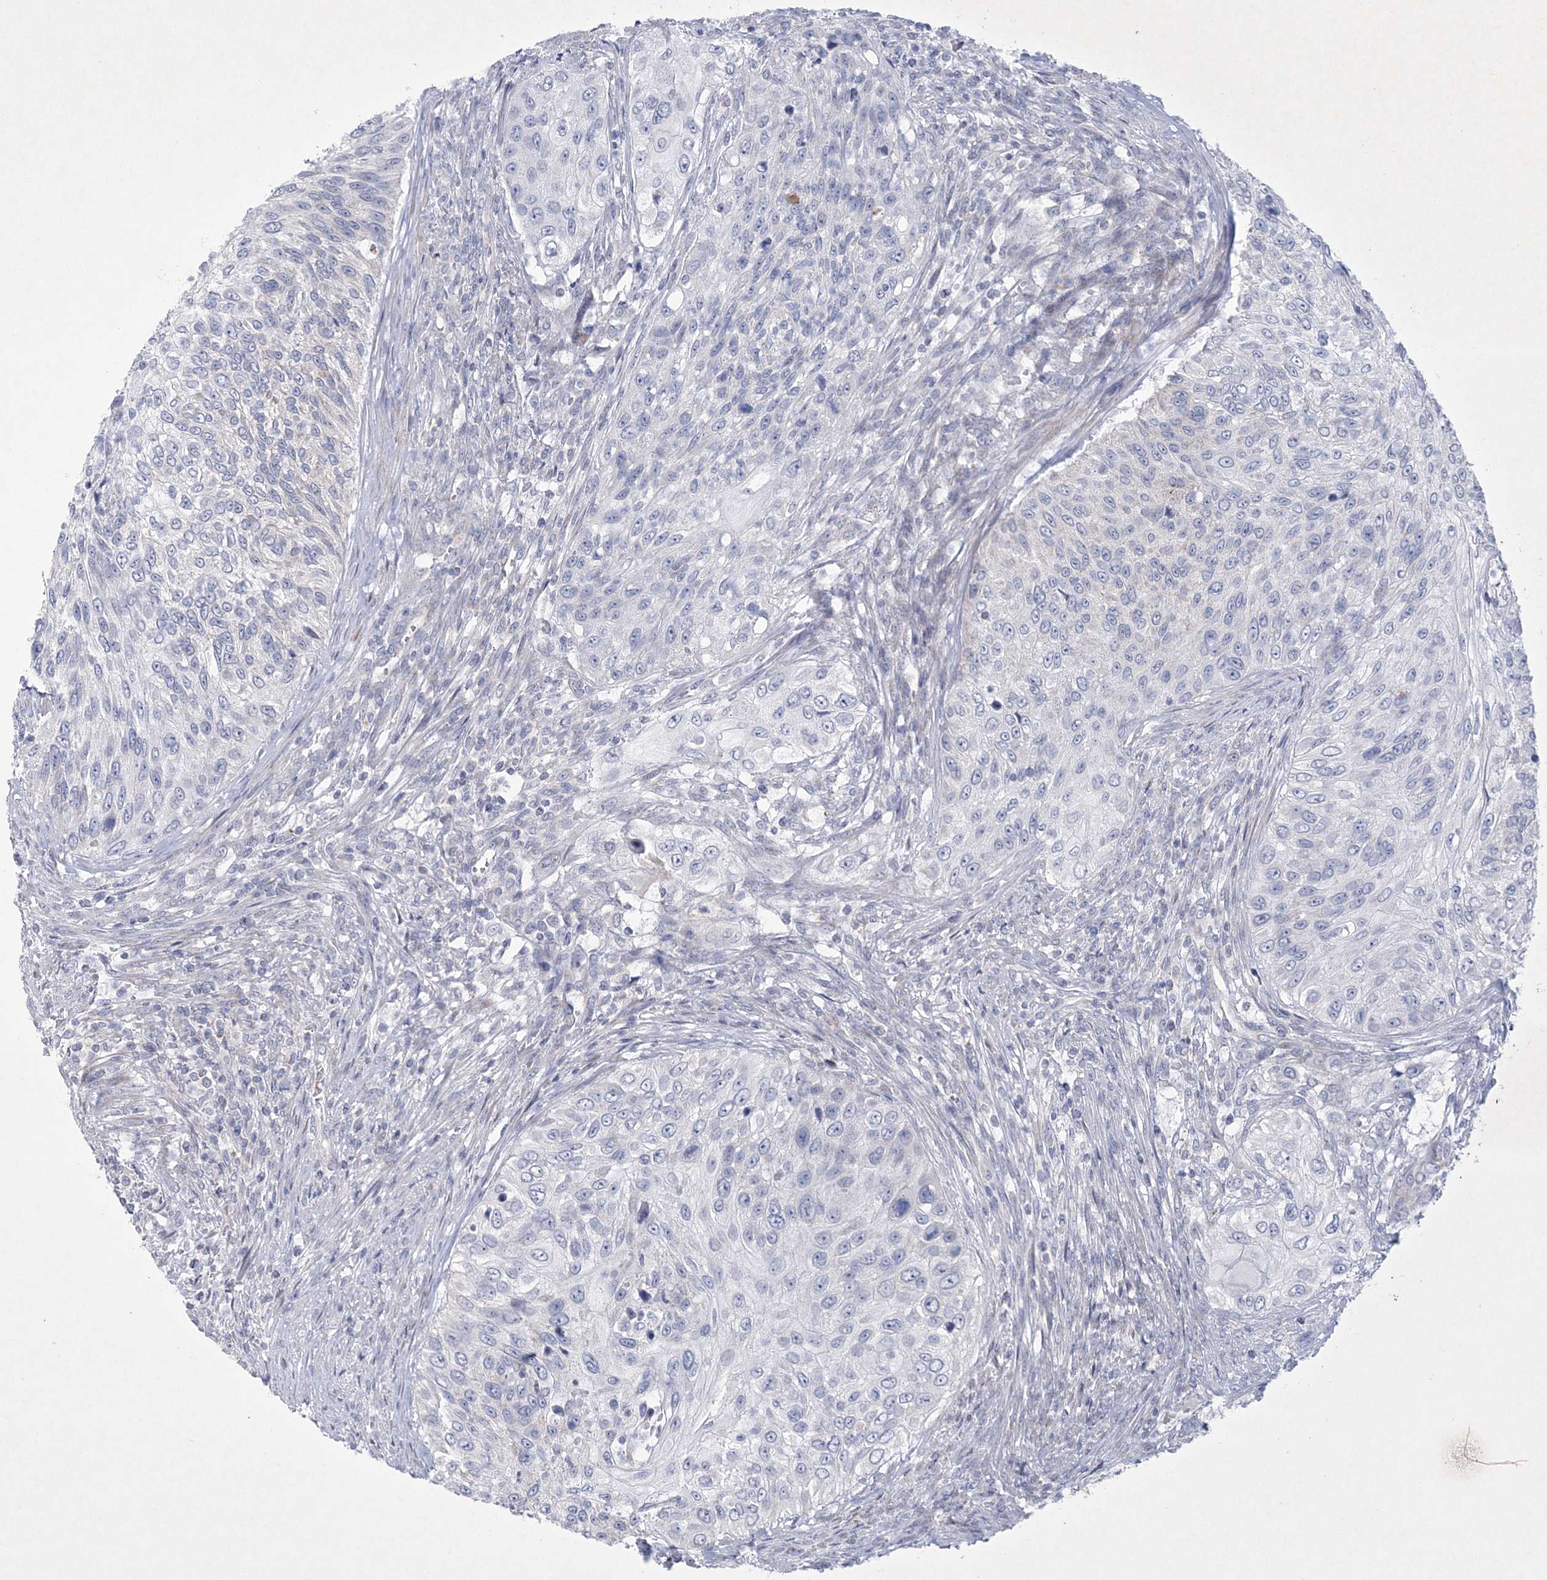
{"staining": {"intensity": "negative", "quantity": "none", "location": "none"}, "tissue": "urothelial cancer", "cell_type": "Tumor cells", "image_type": "cancer", "snomed": [{"axis": "morphology", "description": "Urothelial carcinoma, High grade"}, {"axis": "topography", "description": "Urinary bladder"}], "caption": "Micrograph shows no protein positivity in tumor cells of urothelial cancer tissue.", "gene": "CES4A", "patient": {"sex": "female", "age": 60}}